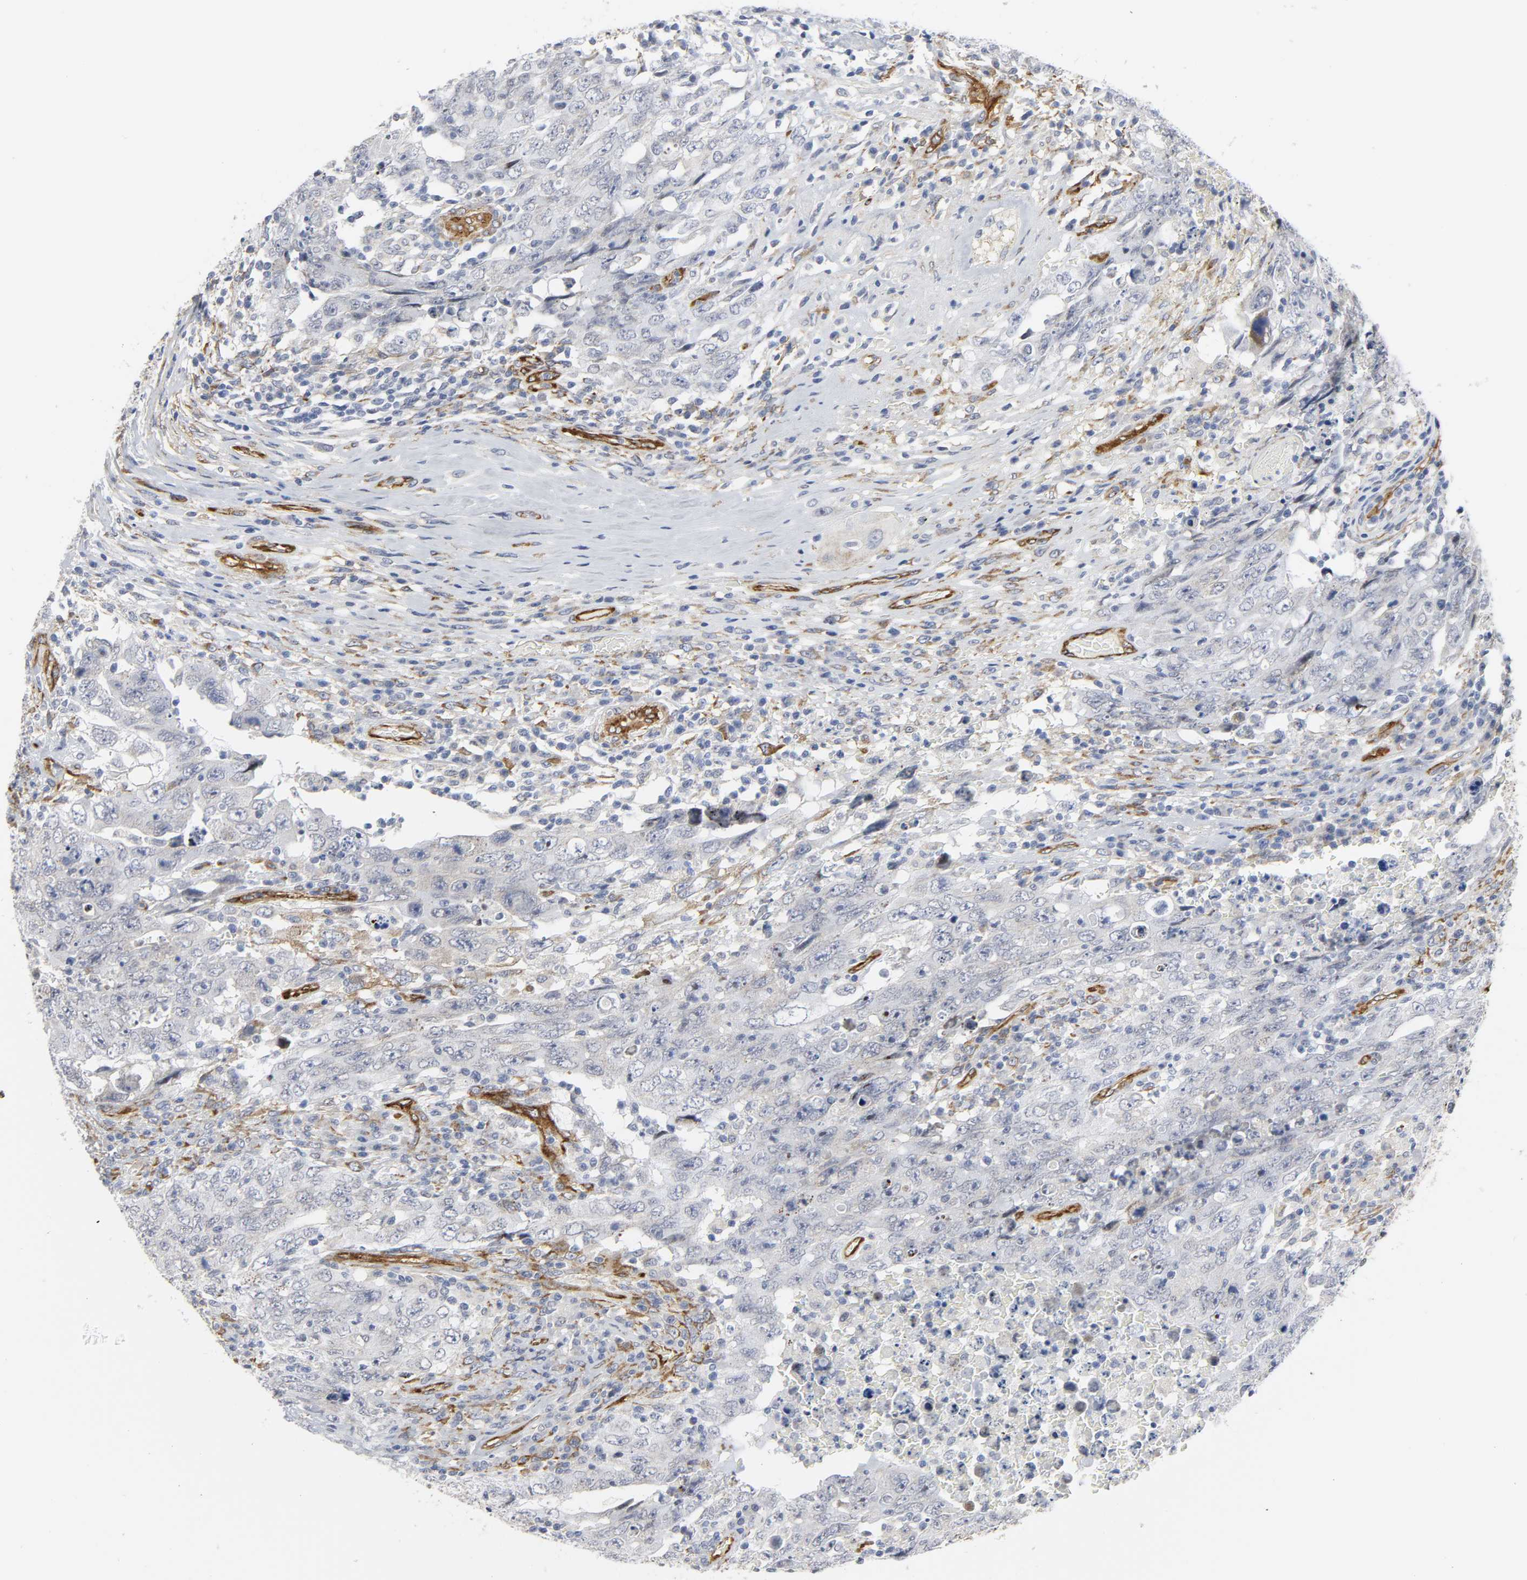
{"staining": {"intensity": "negative", "quantity": "none", "location": "none"}, "tissue": "testis cancer", "cell_type": "Tumor cells", "image_type": "cancer", "snomed": [{"axis": "morphology", "description": "Carcinoma, Embryonal, NOS"}, {"axis": "topography", "description": "Testis"}], "caption": "Immunohistochemistry (IHC) of embryonal carcinoma (testis) exhibits no expression in tumor cells.", "gene": "DOCK1", "patient": {"sex": "male", "age": 26}}